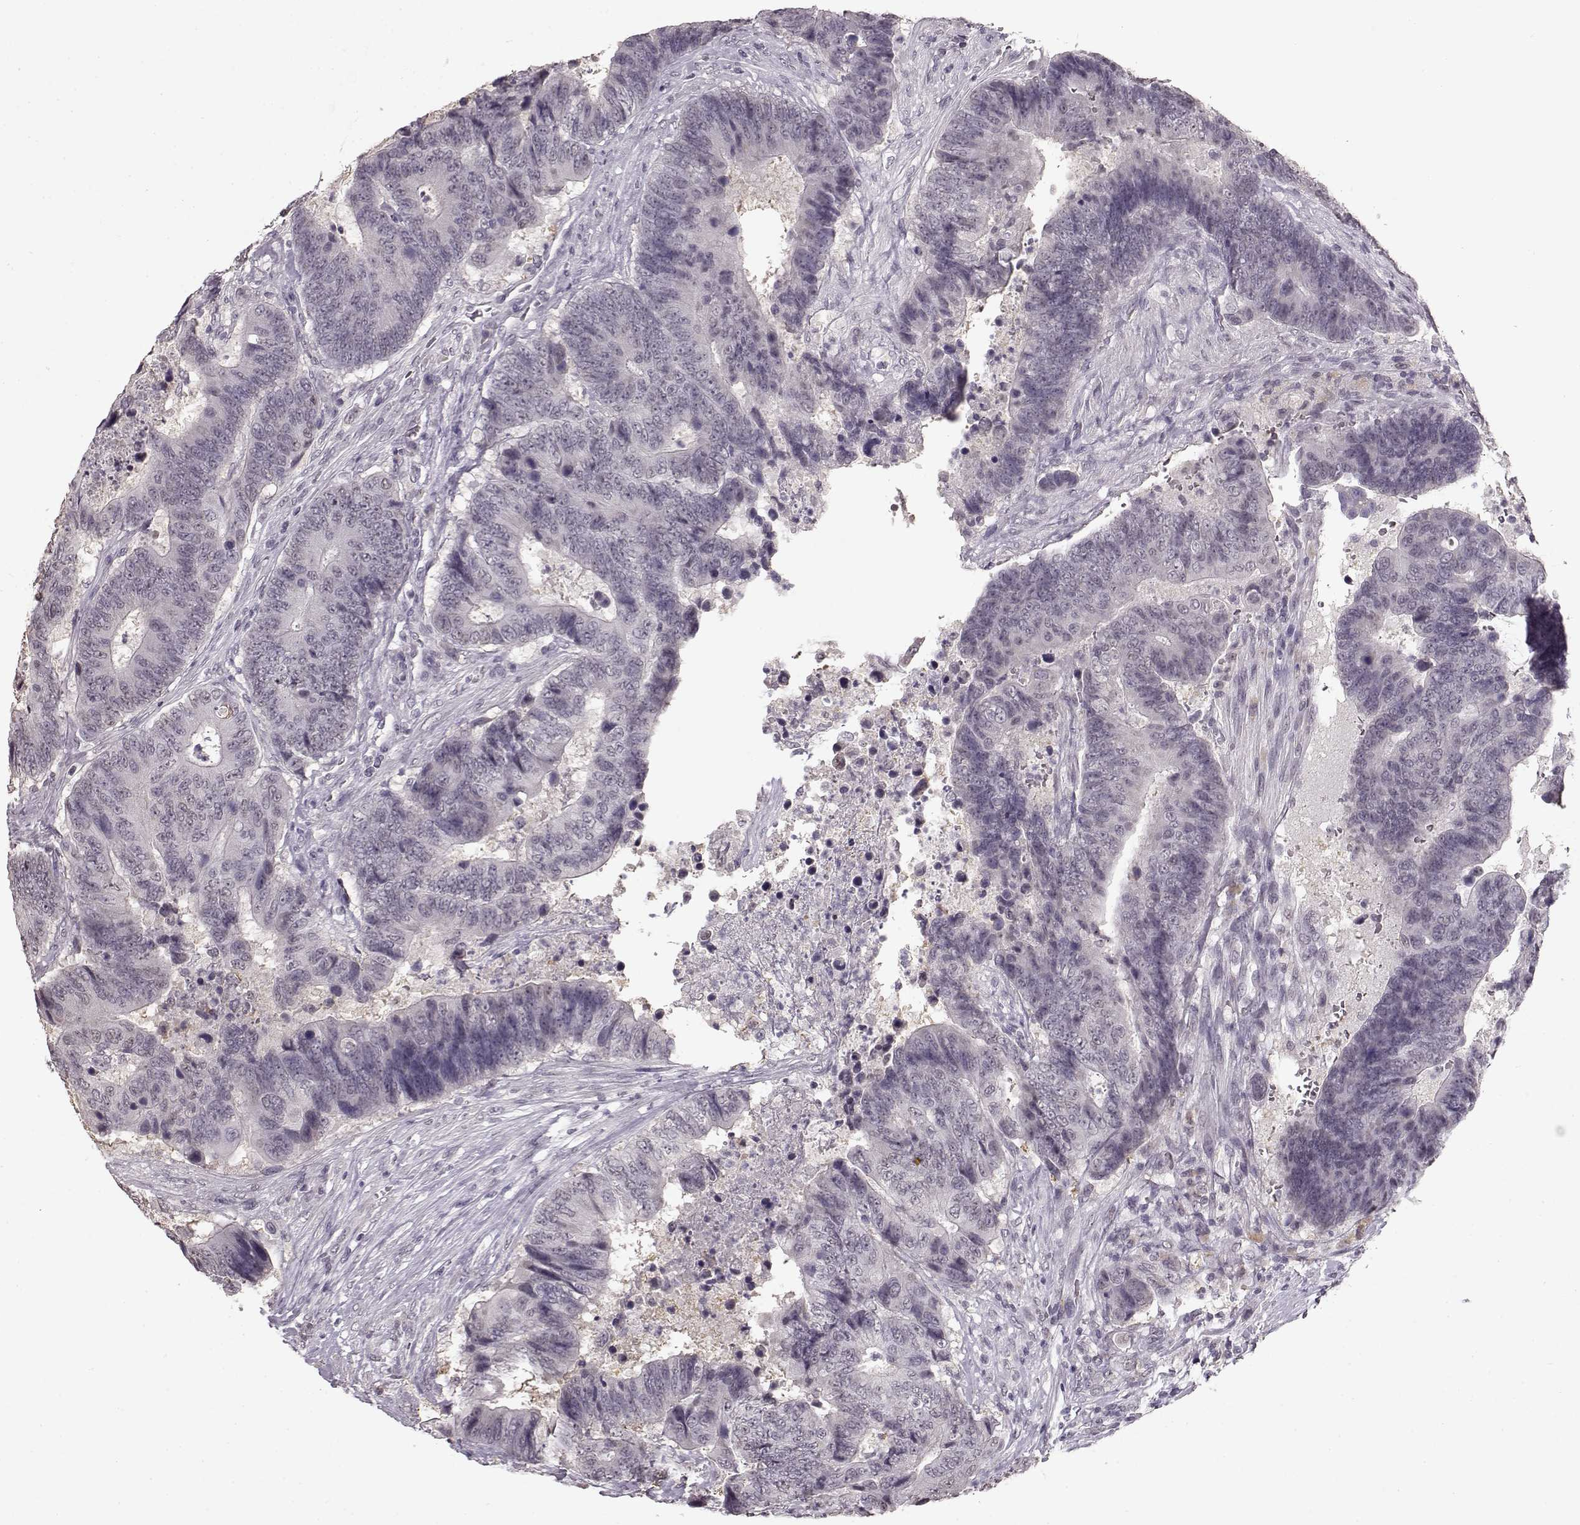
{"staining": {"intensity": "negative", "quantity": "none", "location": "none"}, "tissue": "colorectal cancer", "cell_type": "Tumor cells", "image_type": "cancer", "snomed": [{"axis": "morphology", "description": "Adenocarcinoma, NOS"}, {"axis": "topography", "description": "Colon"}], "caption": "Immunohistochemistry (IHC) of colorectal cancer demonstrates no positivity in tumor cells.", "gene": "RP1L1", "patient": {"sex": "female", "age": 48}}